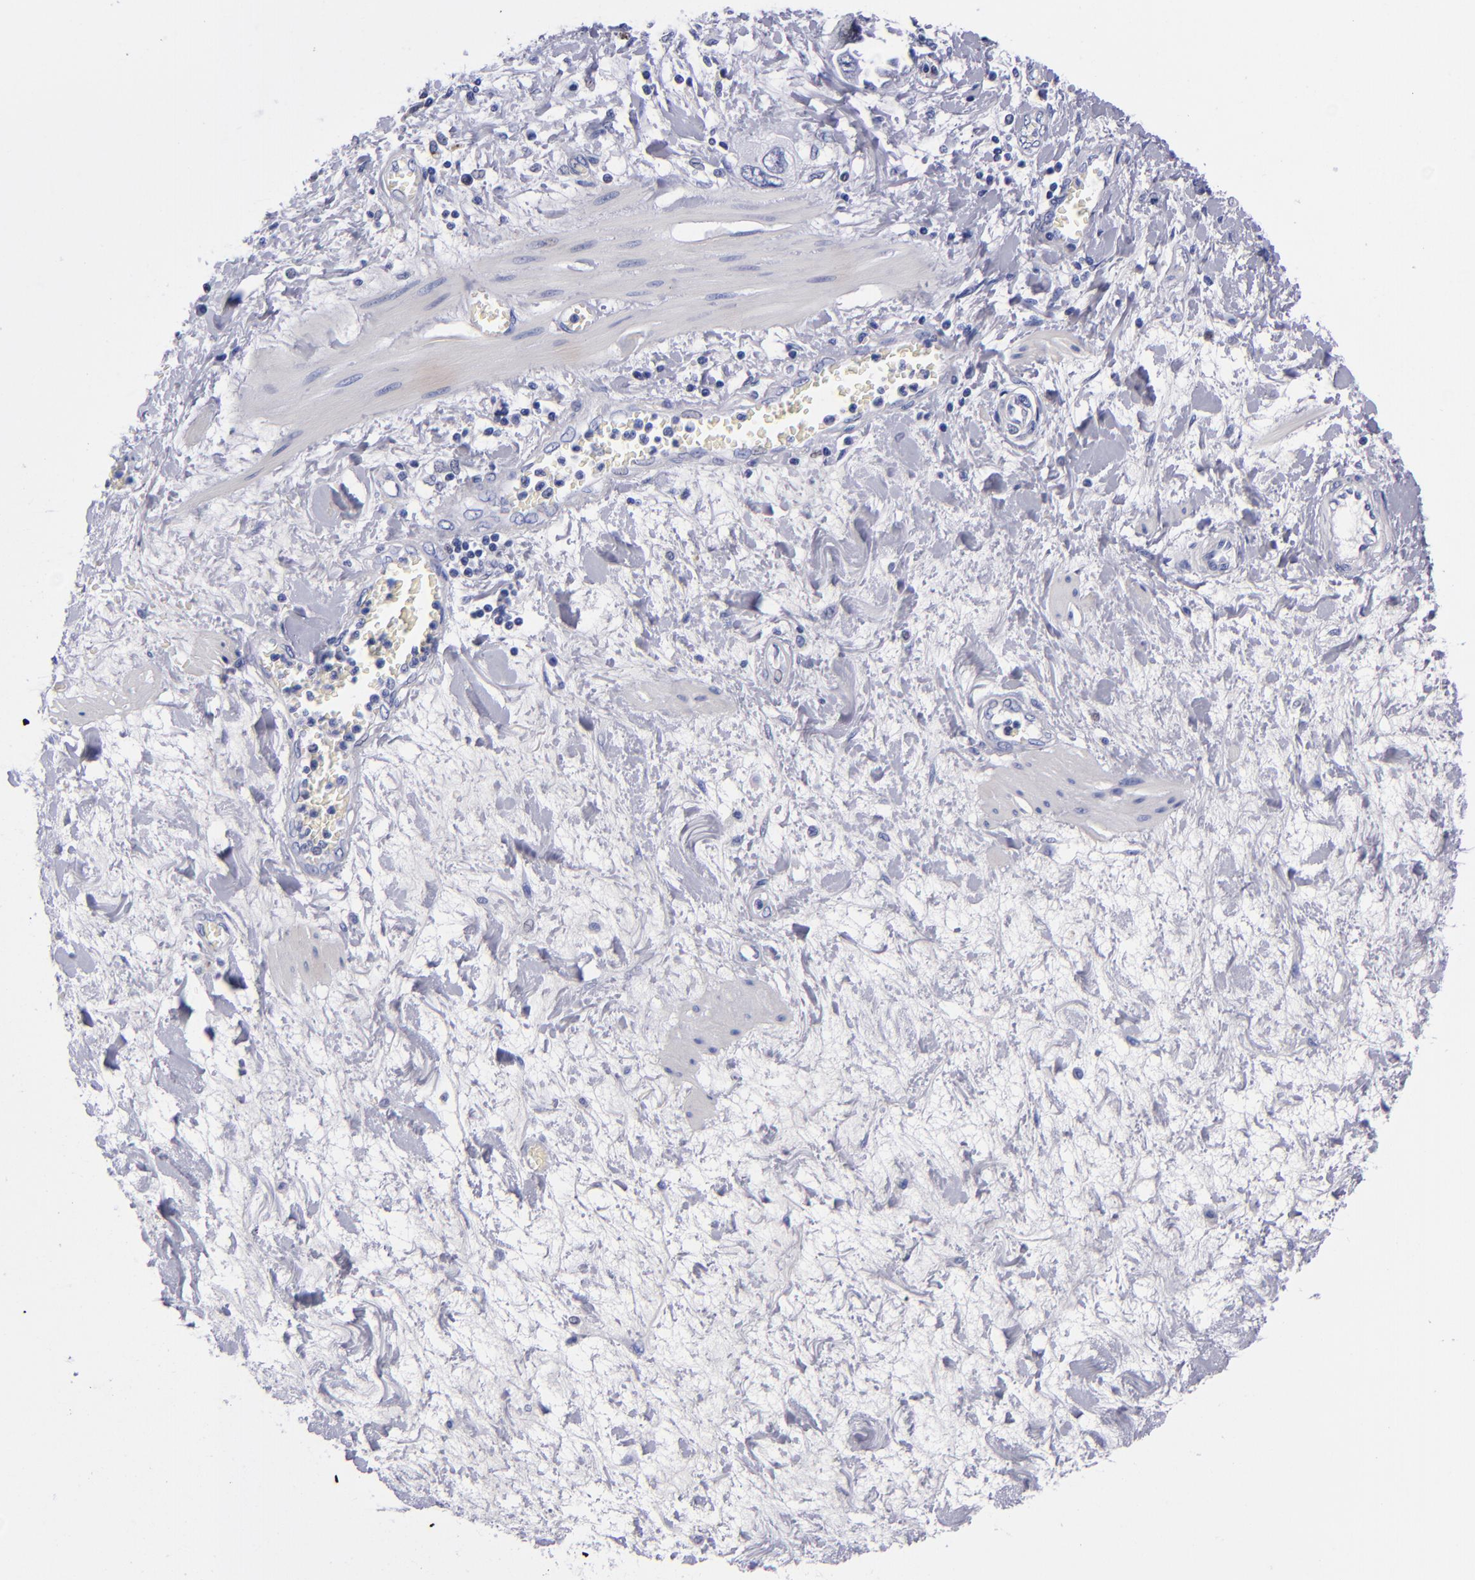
{"staining": {"intensity": "negative", "quantity": "none", "location": "none"}, "tissue": "ovarian cancer", "cell_type": "Tumor cells", "image_type": "cancer", "snomed": [{"axis": "morphology", "description": "Cystadenocarcinoma, serous, NOS"}, {"axis": "topography", "description": "Ovary"}], "caption": "Tumor cells show no significant protein staining in ovarian cancer (serous cystadenocarcinoma).", "gene": "MCM7", "patient": {"sex": "female", "age": 63}}